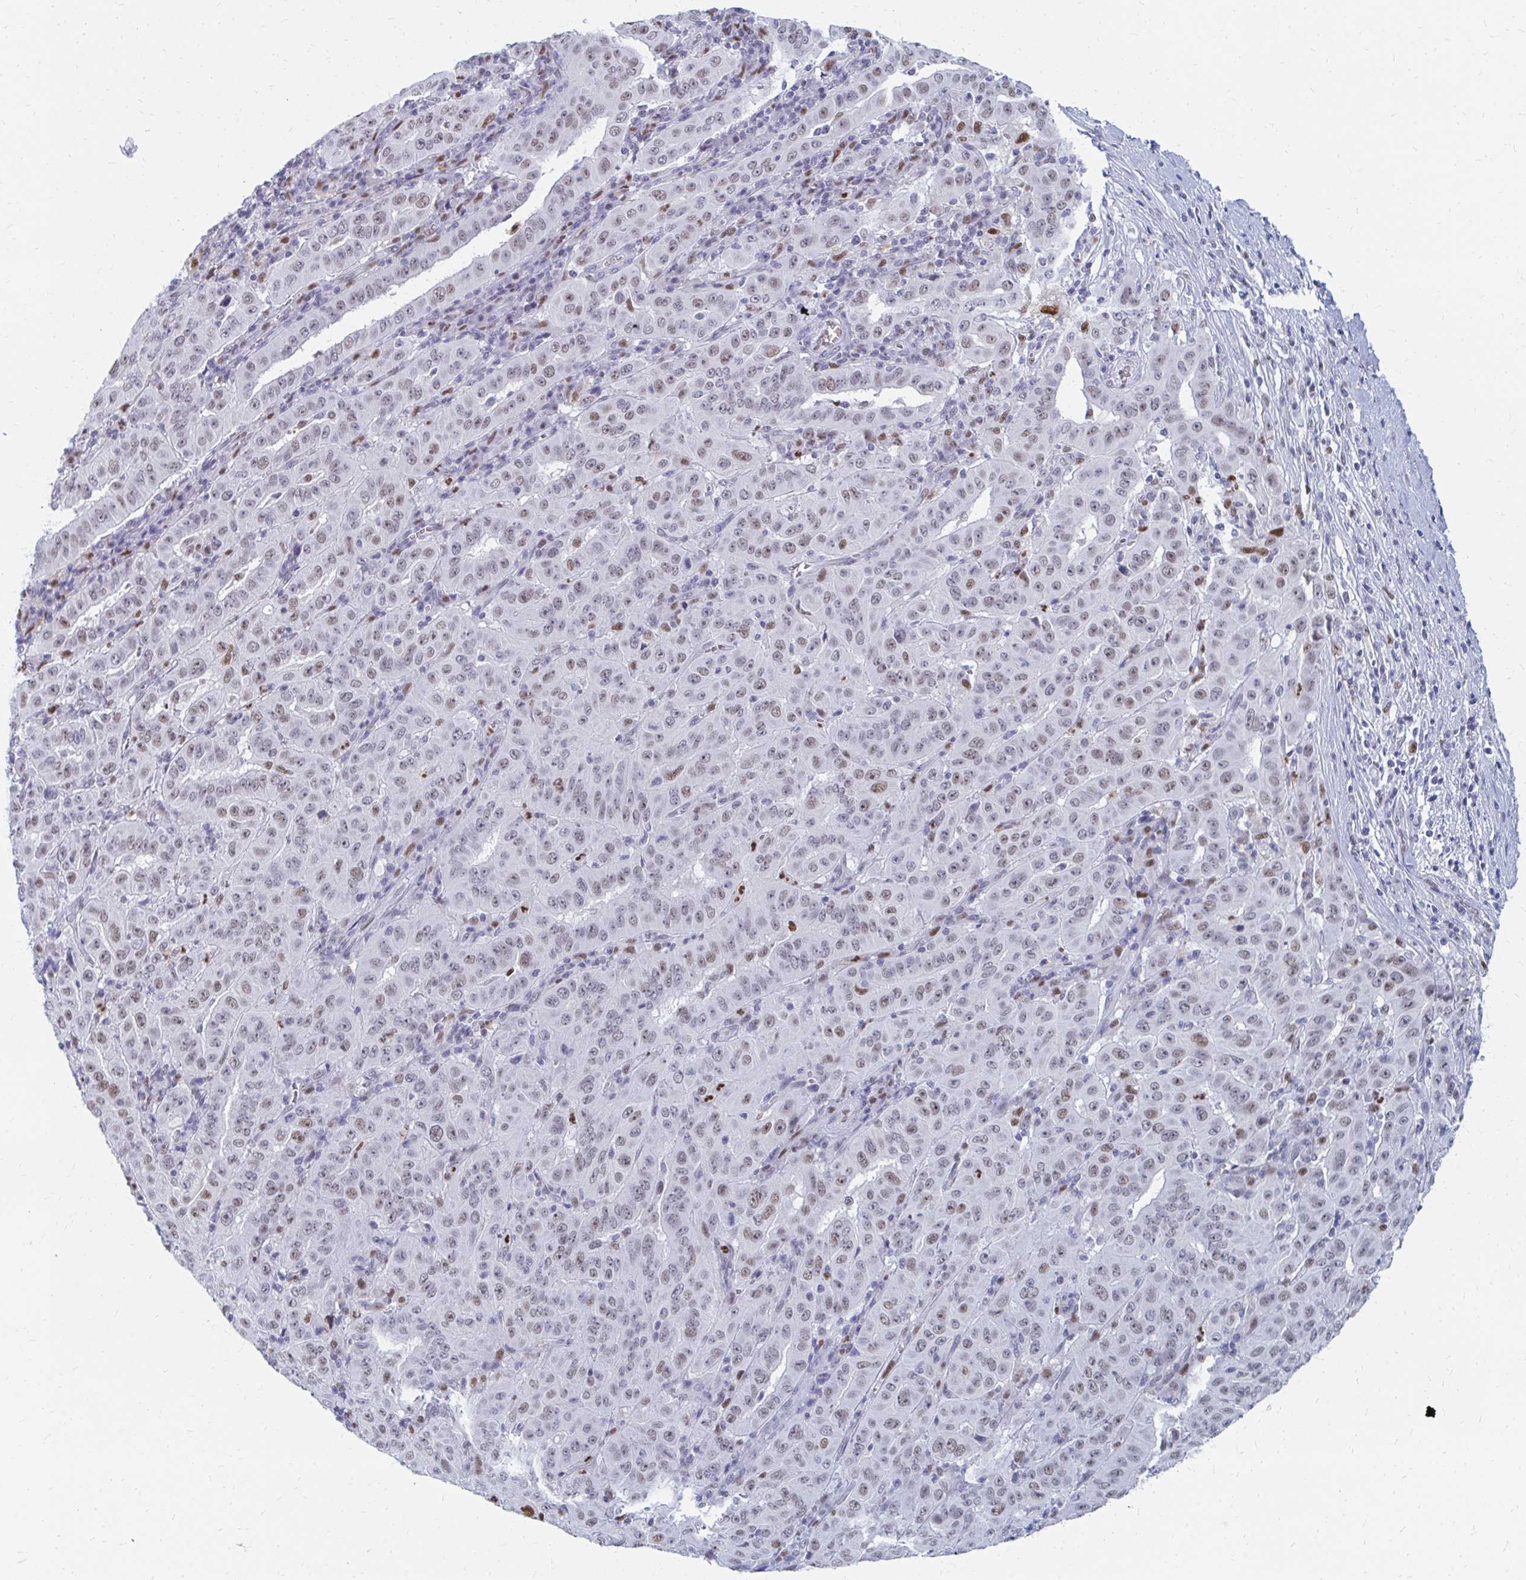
{"staining": {"intensity": "weak", "quantity": ">75%", "location": "nuclear"}, "tissue": "pancreatic cancer", "cell_type": "Tumor cells", "image_type": "cancer", "snomed": [{"axis": "morphology", "description": "Adenocarcinoma, NOS"}, {"axis": "topography", "description": "Pancreas"}], "caption": "A high-resolution image shows IHC staining of pancreatic cancer, which shows weak nuclear expression in about >75% of tumor cells.", "gene": "PLK3", "patient": {"sex": "male", "age": 63}}